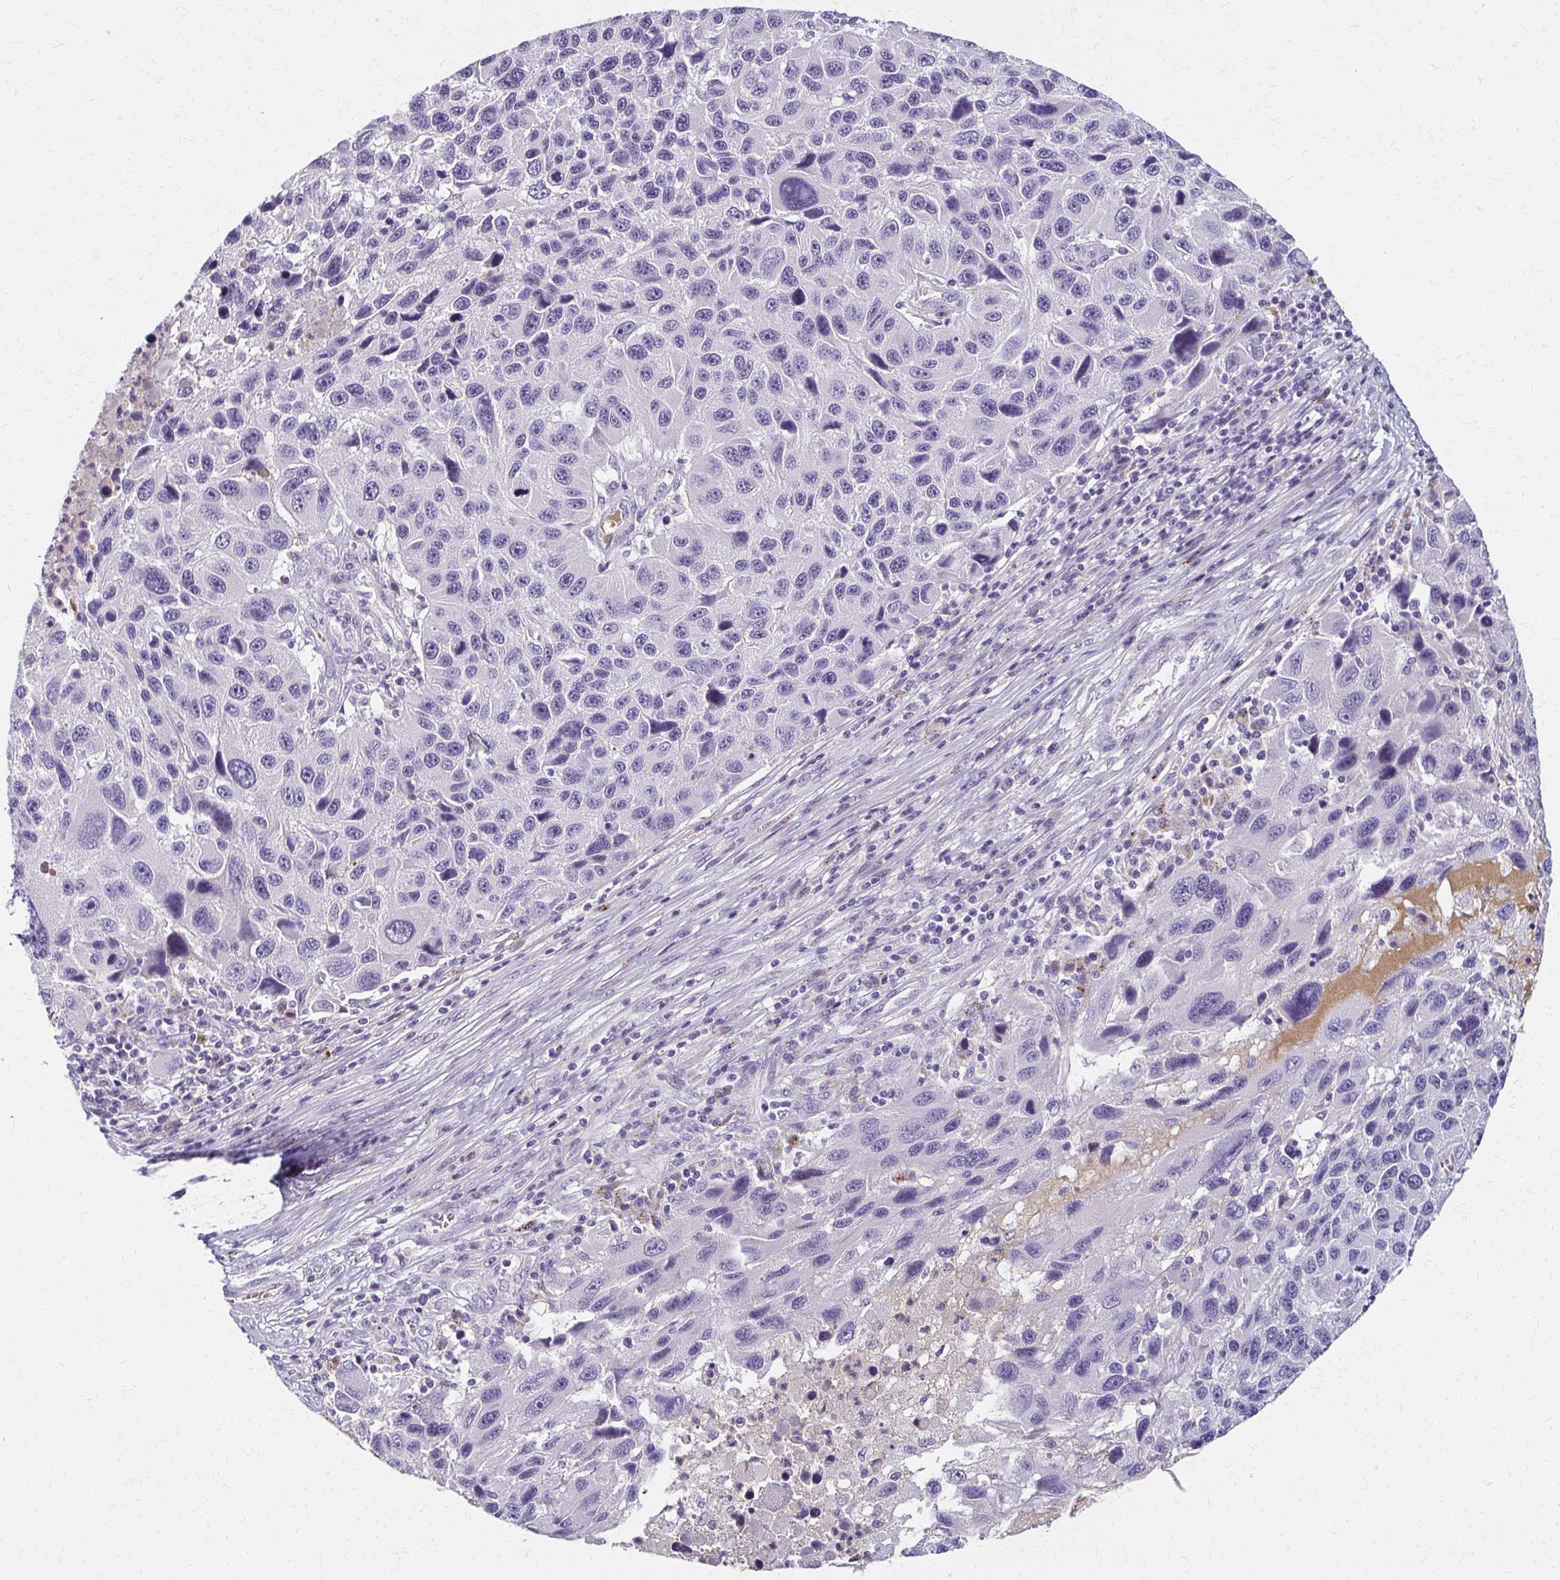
{"staining": {"intensity": "negative", "quantity": "none", "location": "none"}, "tissue": "melanoma", "cell_type": "Tumor cells", "image_type": "cancer", "snomed": [{"axis": "morphology", "description": "Malignant melanoma, NOS"}, {"axis": "topography", "description": "Skin"}], "caption": "Immunohistochemistry (IHC) of melanoma exhibits no expression in tumor cells.", "gene": "BBS12", "patient": {"sex": "male", "age": 53}}